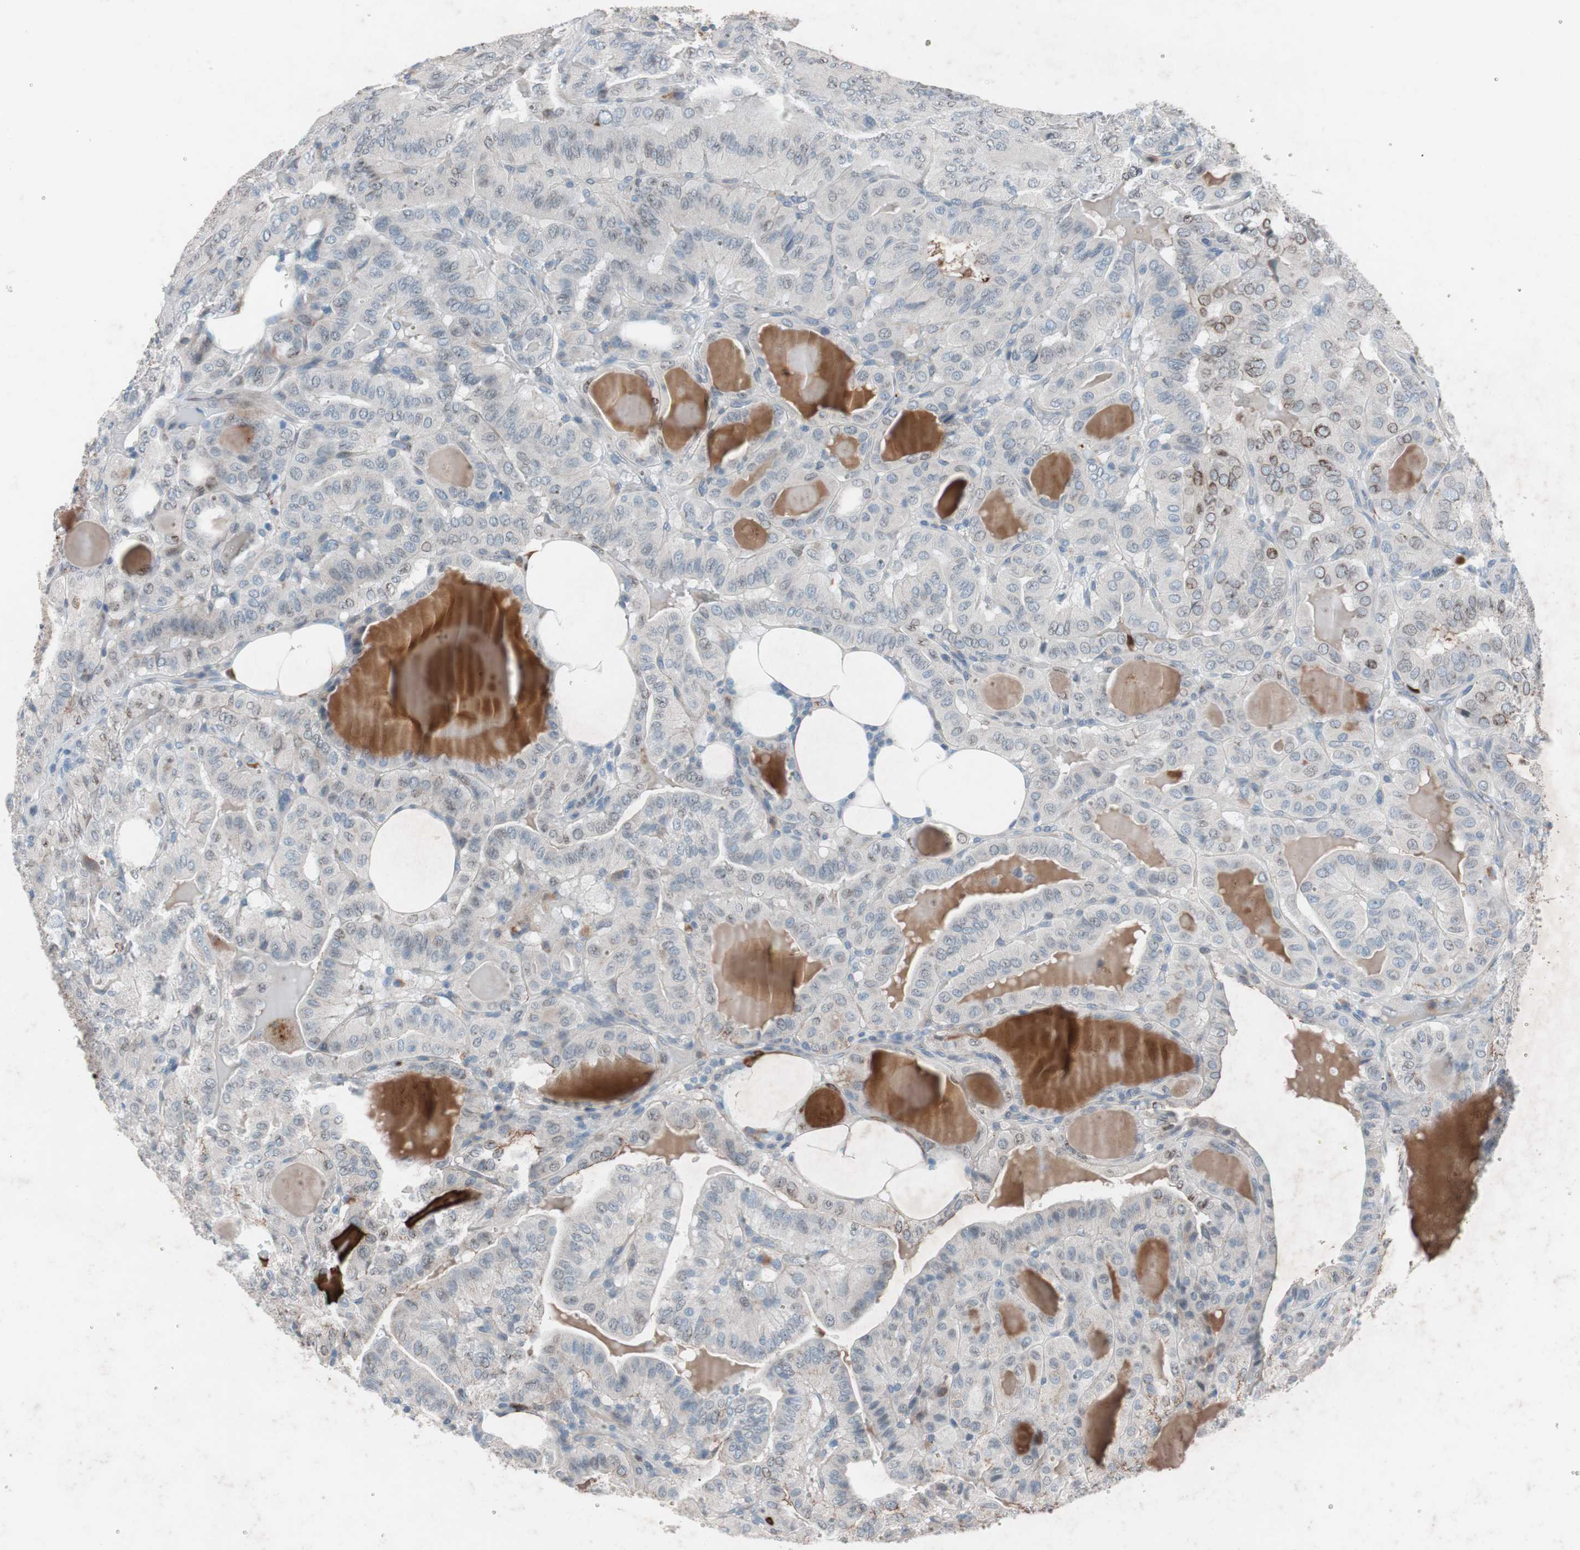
{"staining": {"intensity": "weak", "quantity": "<25%", "location": "cytoplasmic/membranous"}, "tissue": "thyroid cancer", "cell_type": "Tumor cells", "image_type": "cancer", "snomed": [{"axis": "morphology", "description": "Papillary adenocarcinoma, NOS"}, {"axis": "topography", "description": "Thyroid gland"}], "caption": "Immunohistochemical staining of human thyroid cancer (papillary adenocarcinoma) reveals no significant positivity in tumor cells. (Stains: DAB immunohistochemistry (IHC) with hematoxylin counter stain, Microscopy: brightfield microscopy at high magnification).", "gene": "GRB7", "patient": {"sex": "male", "age": 77}}